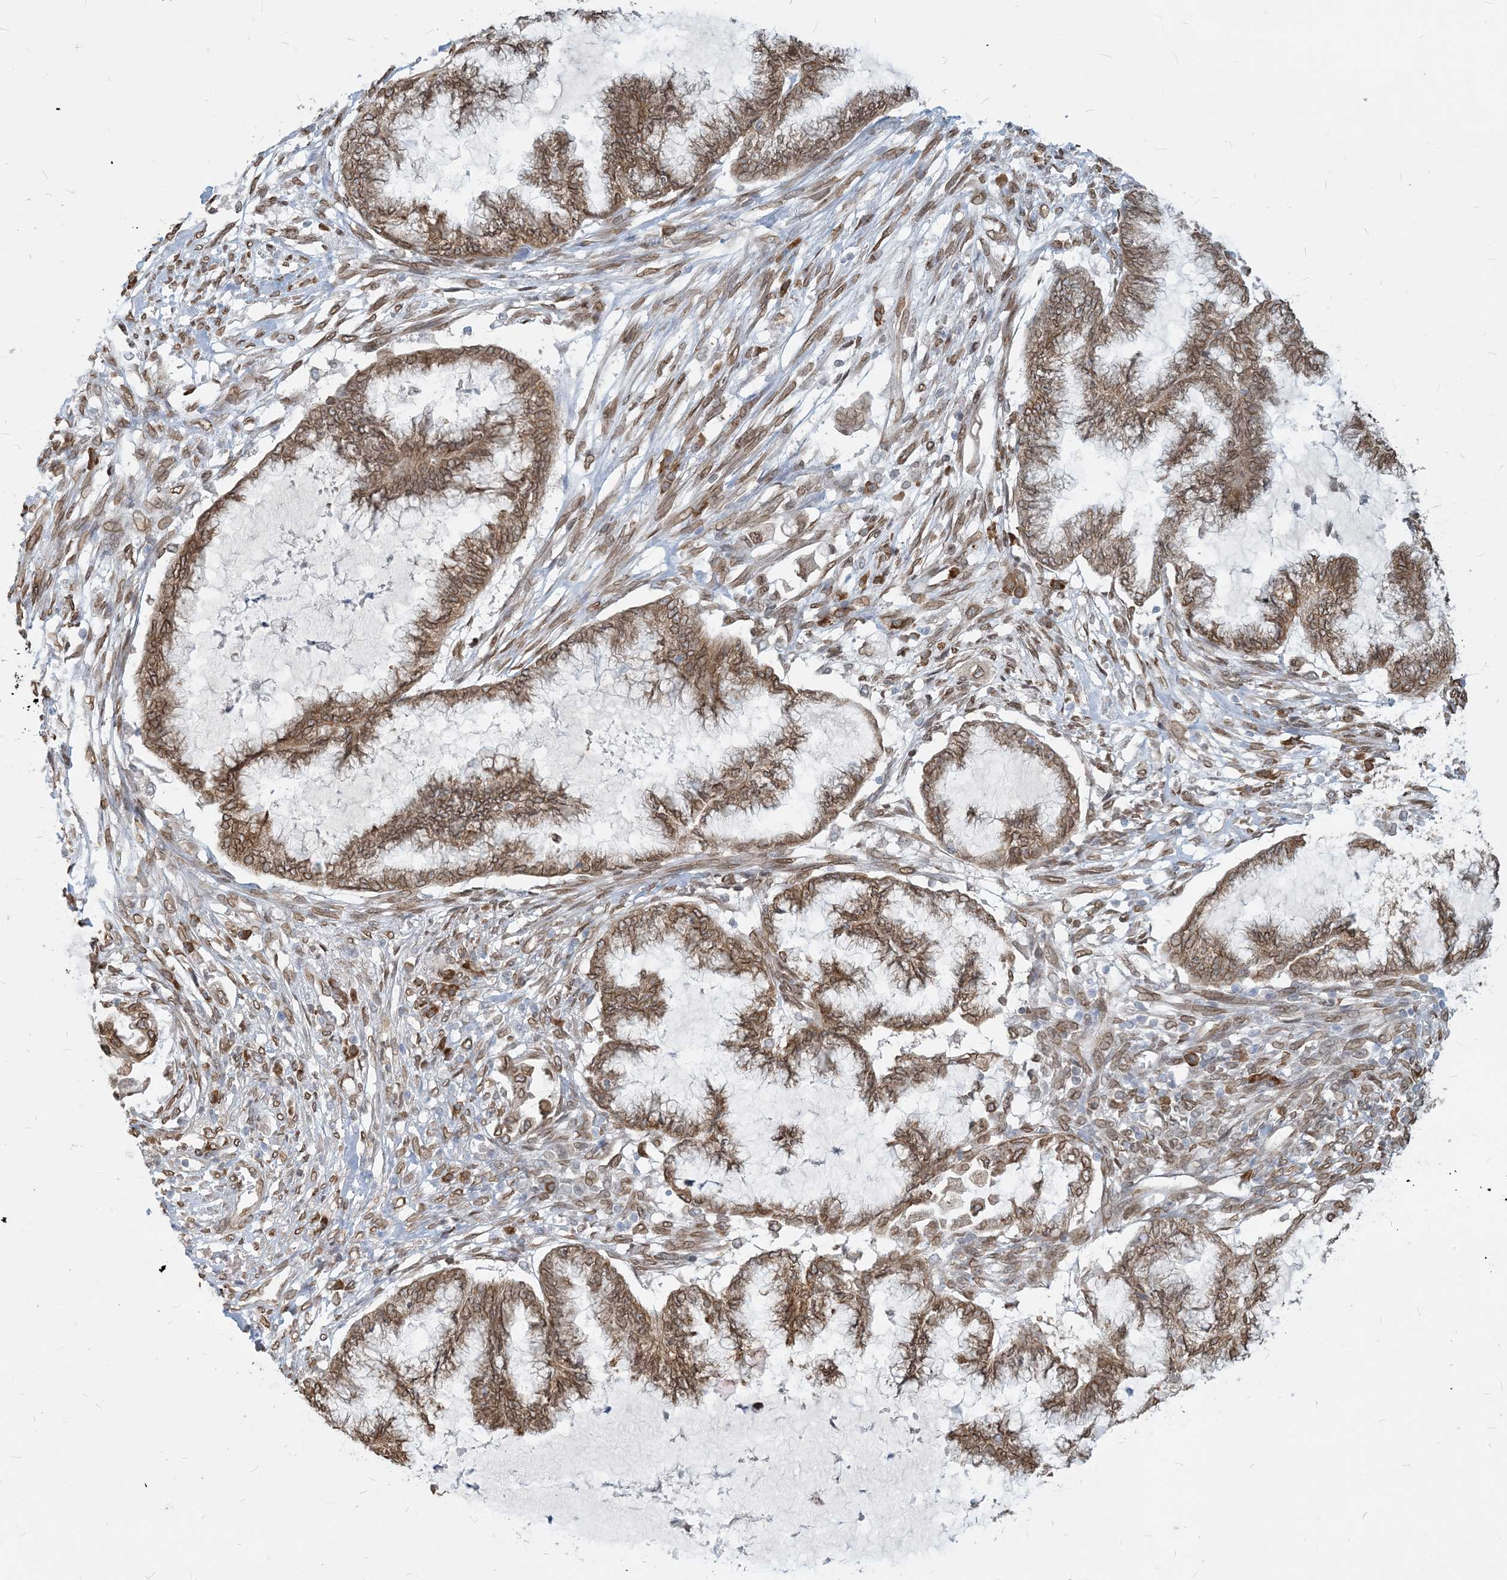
{"staining": {"intensity": "moderate", "quantity": ">75%", "location": "cytoplasmic/membranous,nuclear"}, "tissue": "endometrial cancer", "cell_type": "Tumor cells", "image_type": "cancer", "snomed": [{"axis": "morphology", "description": "Adenocarcinoma, NOS"}, {"axis": "topography", "description": "Endometrium"}], "caption": "Protein staining of endometrial adenocarcinoma tissue exhibits moderate cytoplasmic/membranous and nuclear expression in approximately >75% of tumor cells. (DAB IHC with brightfield microscopy, high magnification).", "gene": "WWP1", "patient": {"sex": "female", "age": 86}}